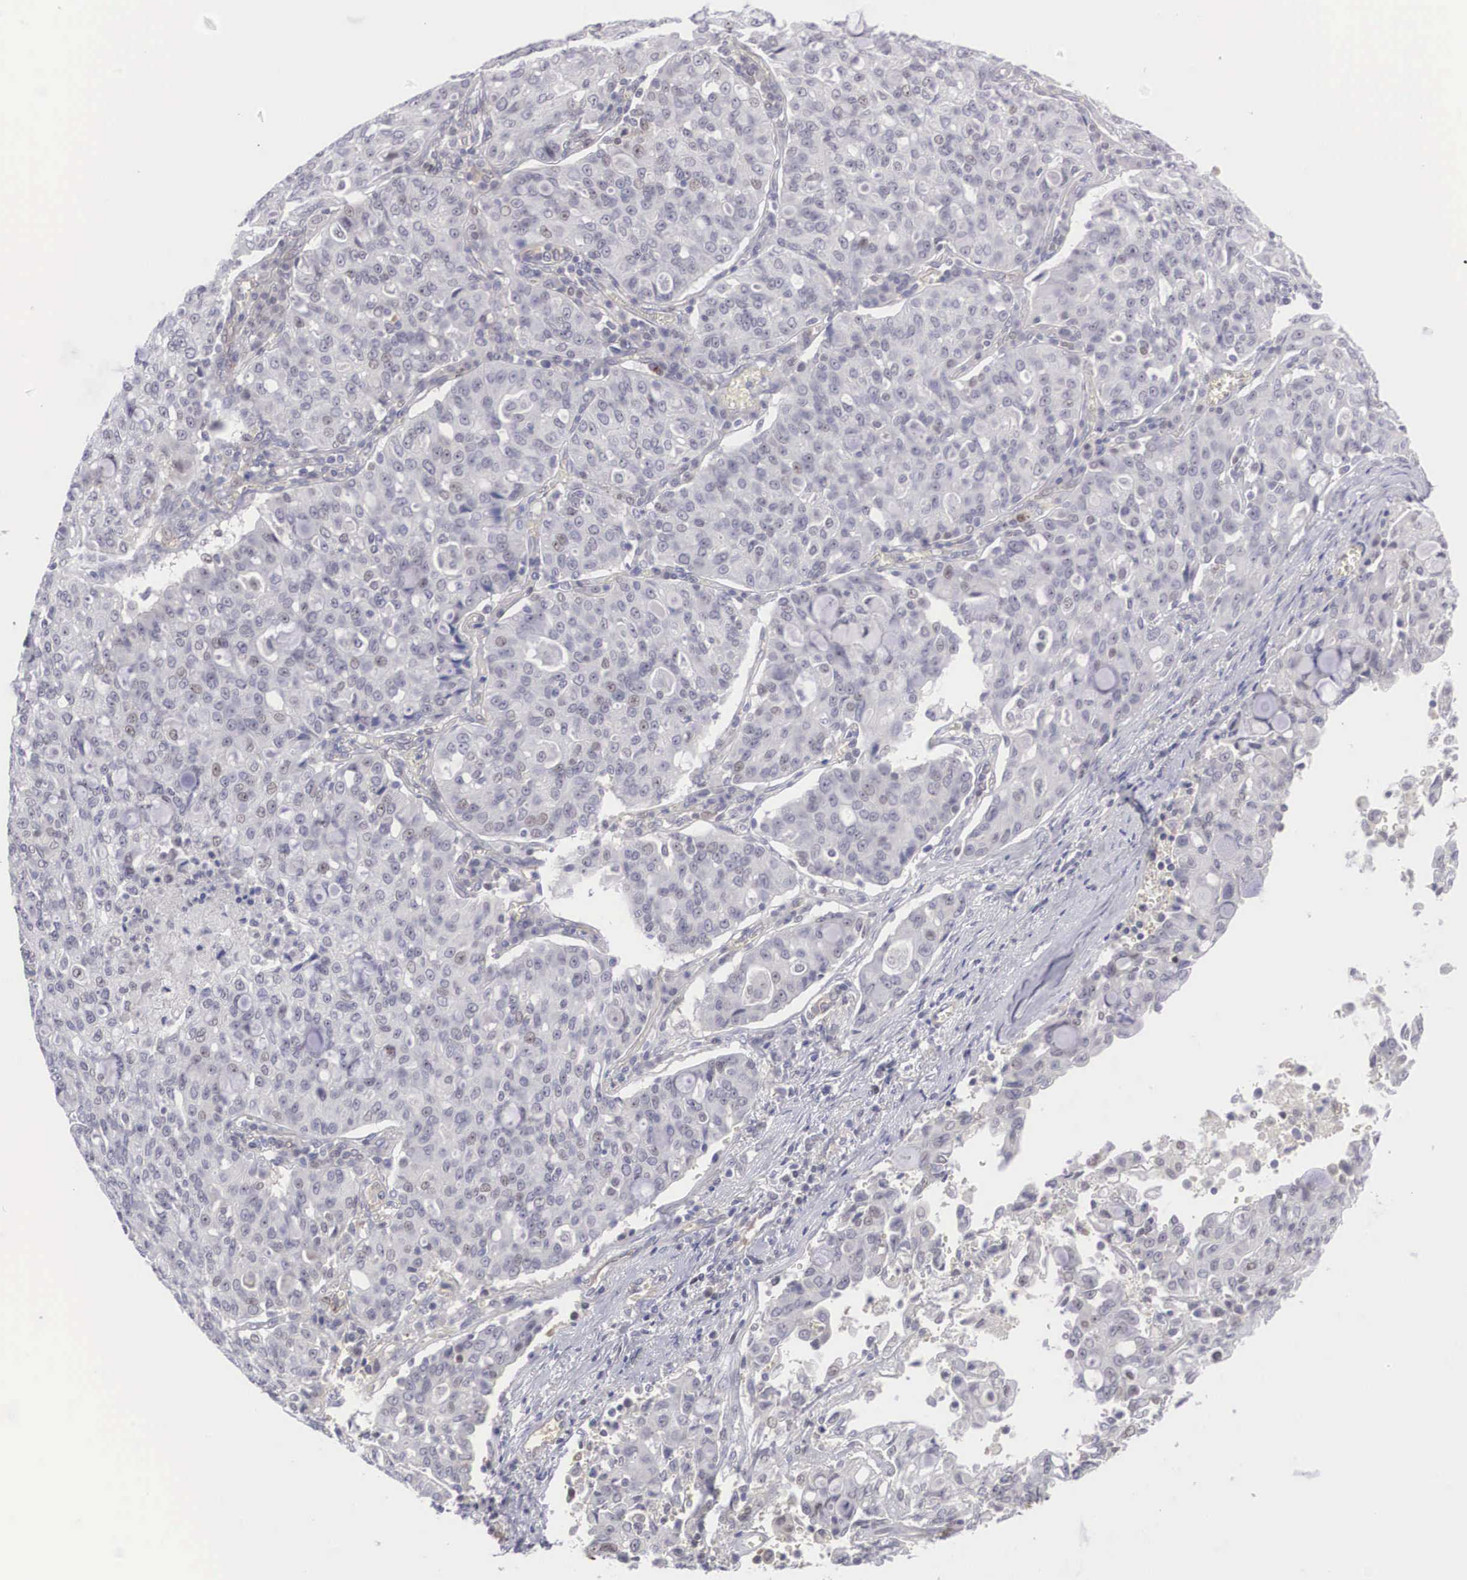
{"staining": {"intensity": "weak", "quantity": "<25%", "location": "nuclear"}, "tissue": "lung cancer", "cell_type": "Tumor cells", "image_type": "cancer", "snomed": [{"axis": "morphology", "description": "Adenocarcinoma, NOS"}, {"axis": "topography", "description": "Lung"}], "caption": "A high-resolution micrograph shows IHC staining of lung cancer, which shows no significant expression in tumor cells.", "gene": "RBPJ", "patient": {"sex": "female", "age": 44}}